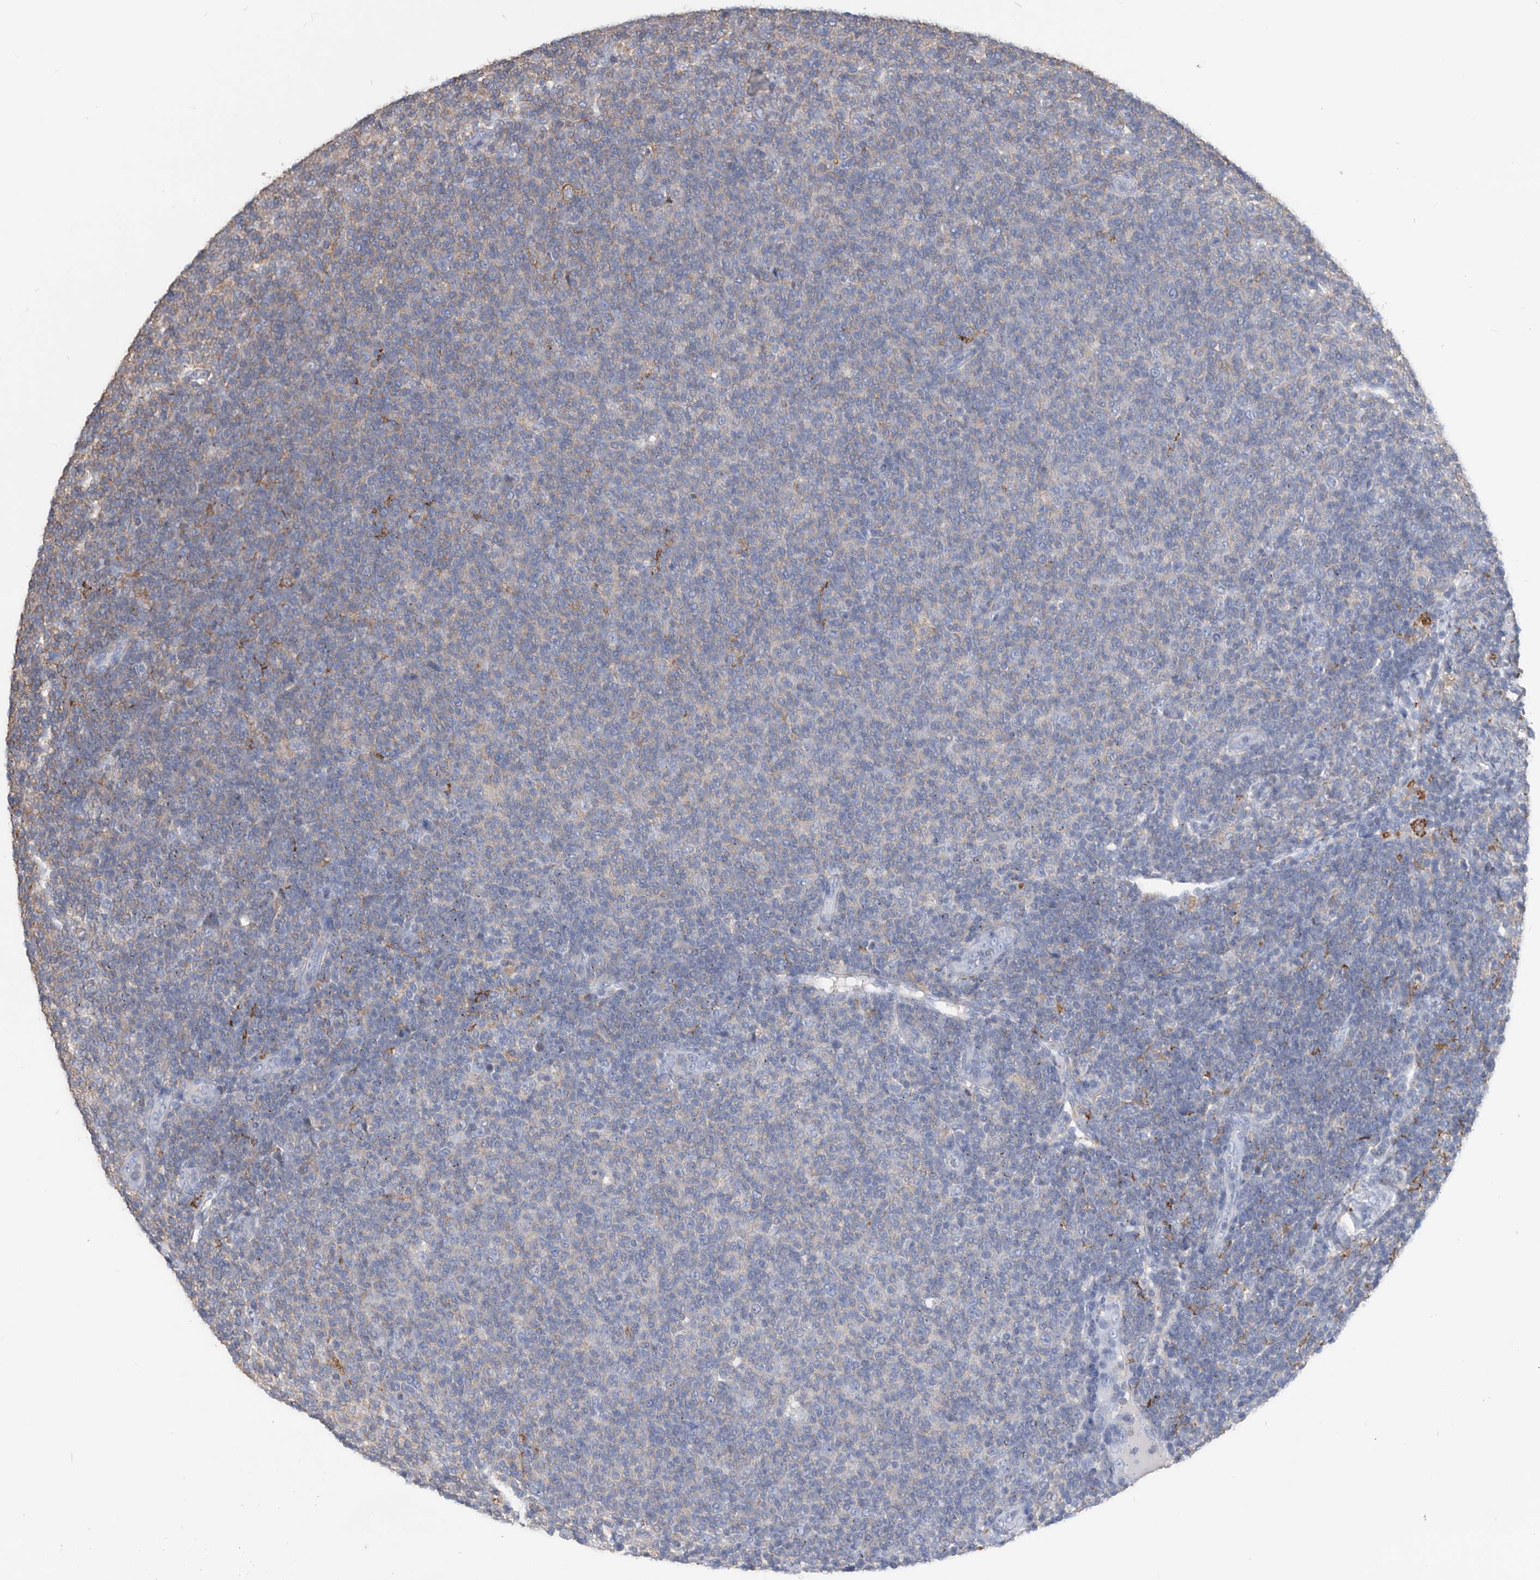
{"staining": {"intensity": "negative", "quantity": "none", "location": "none"}, "tissue": "lymphoma", "cell_type": "Tumor cells", "image_type": "cancer", "snomed": [{"axis": "morphology", "description": "Malignant lymphoma, non-Hodgkin's type, Low grade"}, {"axis": "topography", "description": "Lymph node"}], "caption": "High power microscopy histopathology image of an immunohistochemistry micrograph of lymphoma, revealing no significant staining in tumor cells. Brightfield microscopy of immunohistochemistry stained with DAB (brown) and hematoxylin (blue), captured at high magnification.", "gene": "MS4A4A", "patient": {"sex": "male", "age": 66}}